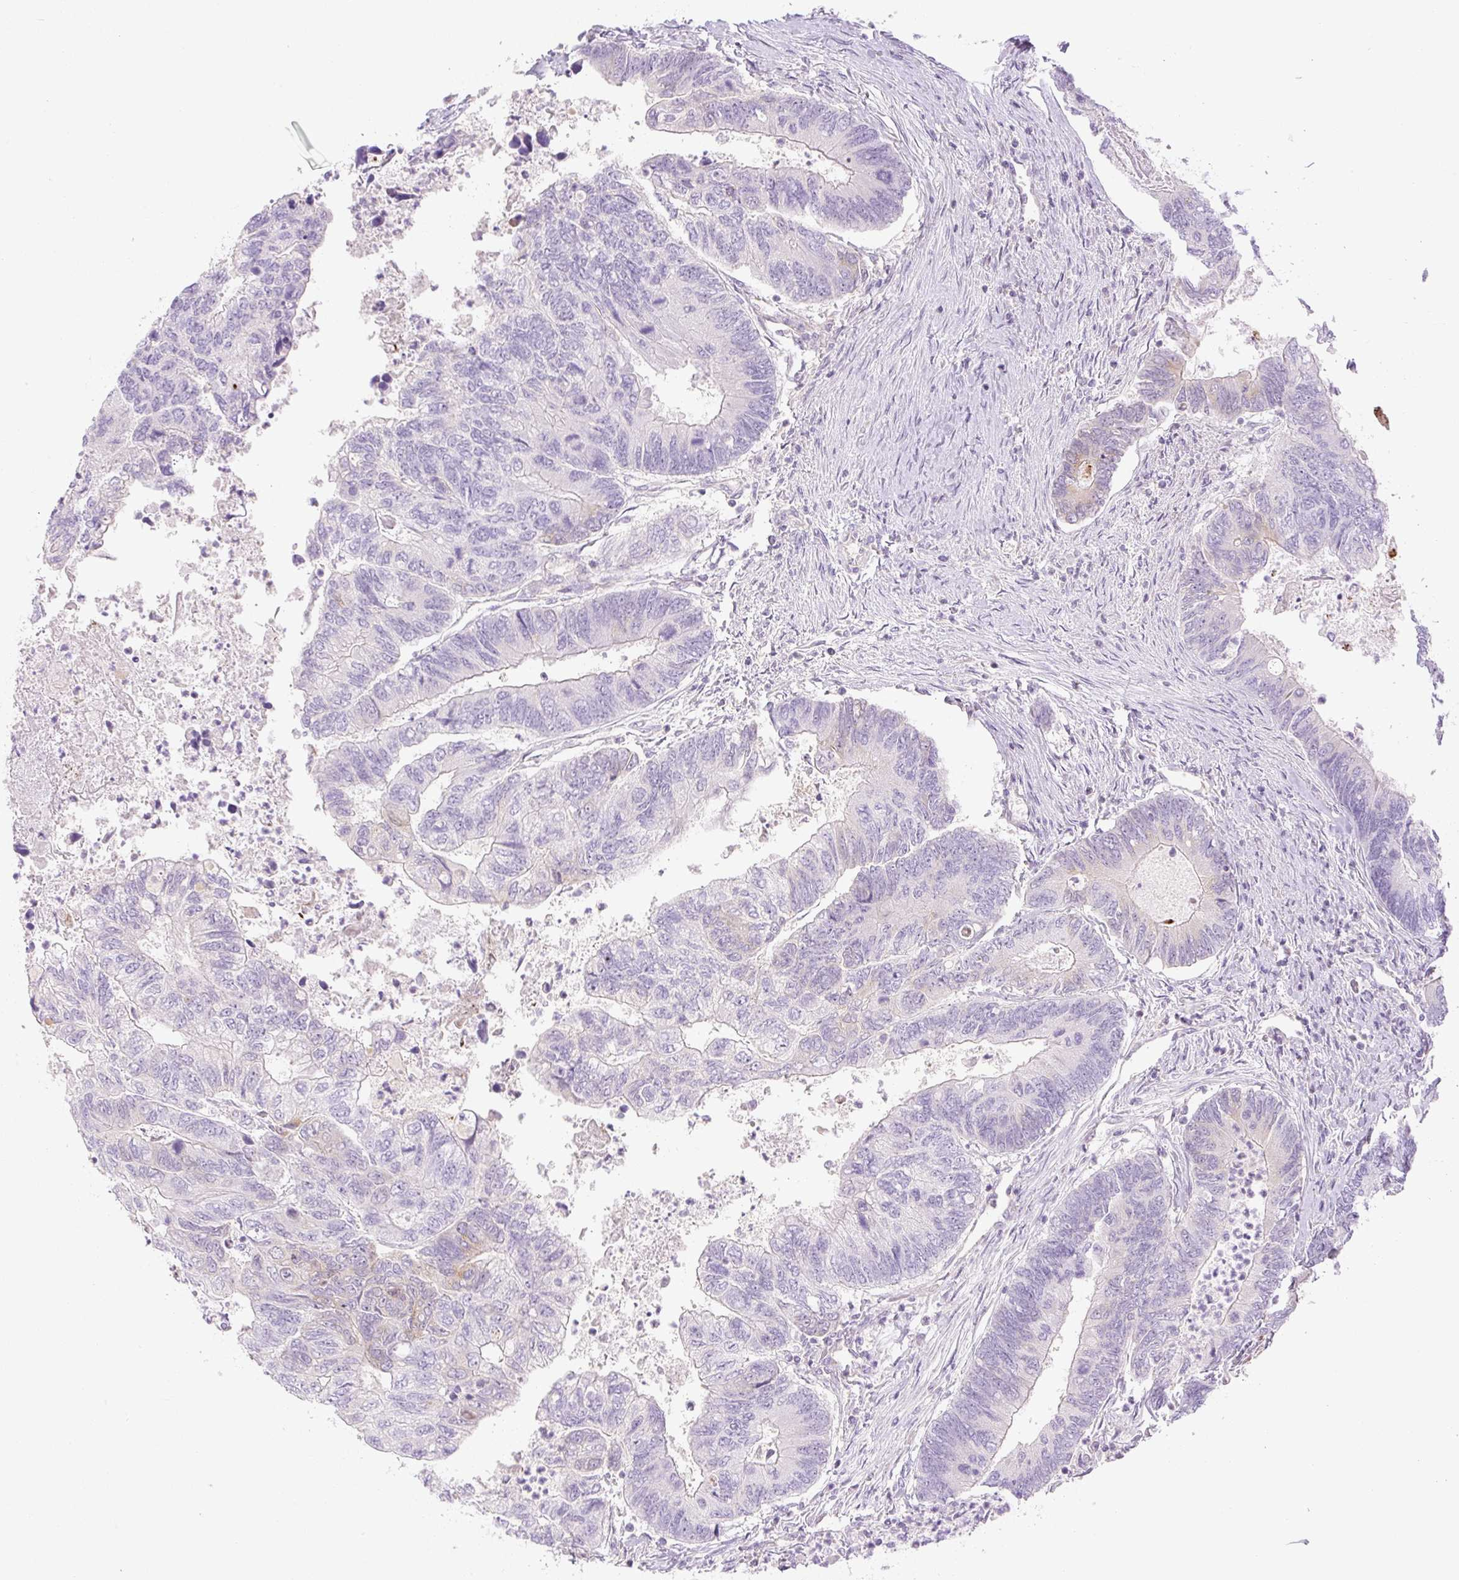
{"staining": {"intensity": "negative", "quantity": "none", "location": "none"}, "tissue": "colorectal cancer", "cell_type": "Tumor cells", "image_type": "cancer", "snomed": [{"axis": "morphology", "description": "Adenocarcinoma, NOS"}, {"axis": "topography", "description": "Colon"}], "caption": "This is an IHC histopathology image of human colorectal adenocarcinoma. There is no staining in tumor cells.", "gene": "MIA2", "patient": {"sex": "female", "age": 67}}